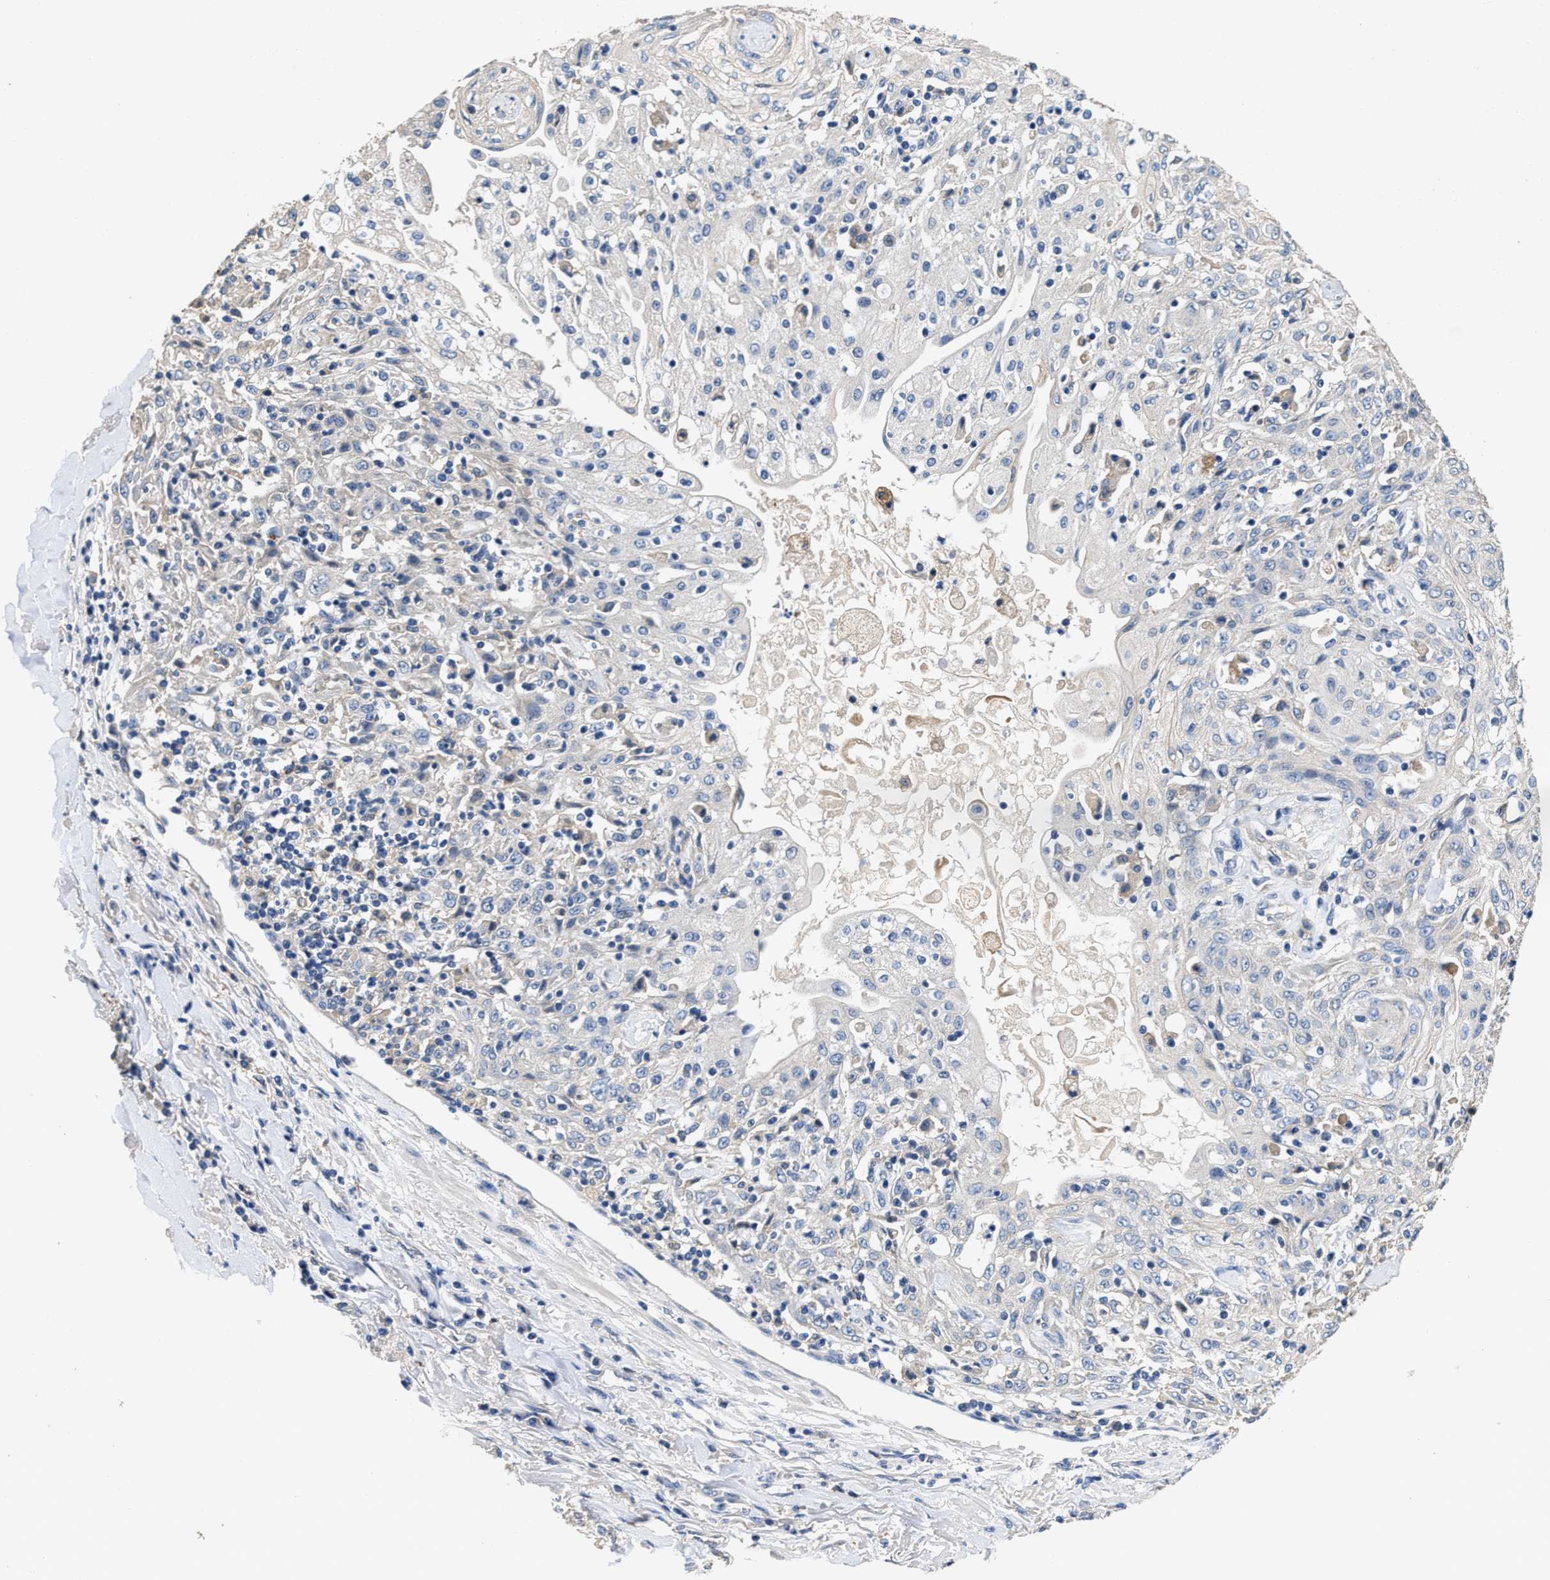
{"staining": {"intensity": "negative", "quantity": "none", "location": "none"}, "tissue": "skin cancer", "cell_type": "Tumor cells", "image_type": "cancer", "snomed": [{"axis": "morphology", "description": "Squamous cell carcinoma, NOS"}, {"axis": "morphology", "description": "Squamous cell carcinoma, metastatic, NOS"}, {"axis": "topography", "description": "Skin"}, {"axis": "topography", "description": "Lymph node"}], "caption": "DAB (3,3'-diaminobenzidine) immunohistochemical staining of skin metastatic squamous cell carcinoma exhibits no significant positivity in tumor cells.", "gene": "PEG10", "patient": {"sex": "male", "age": 75}}